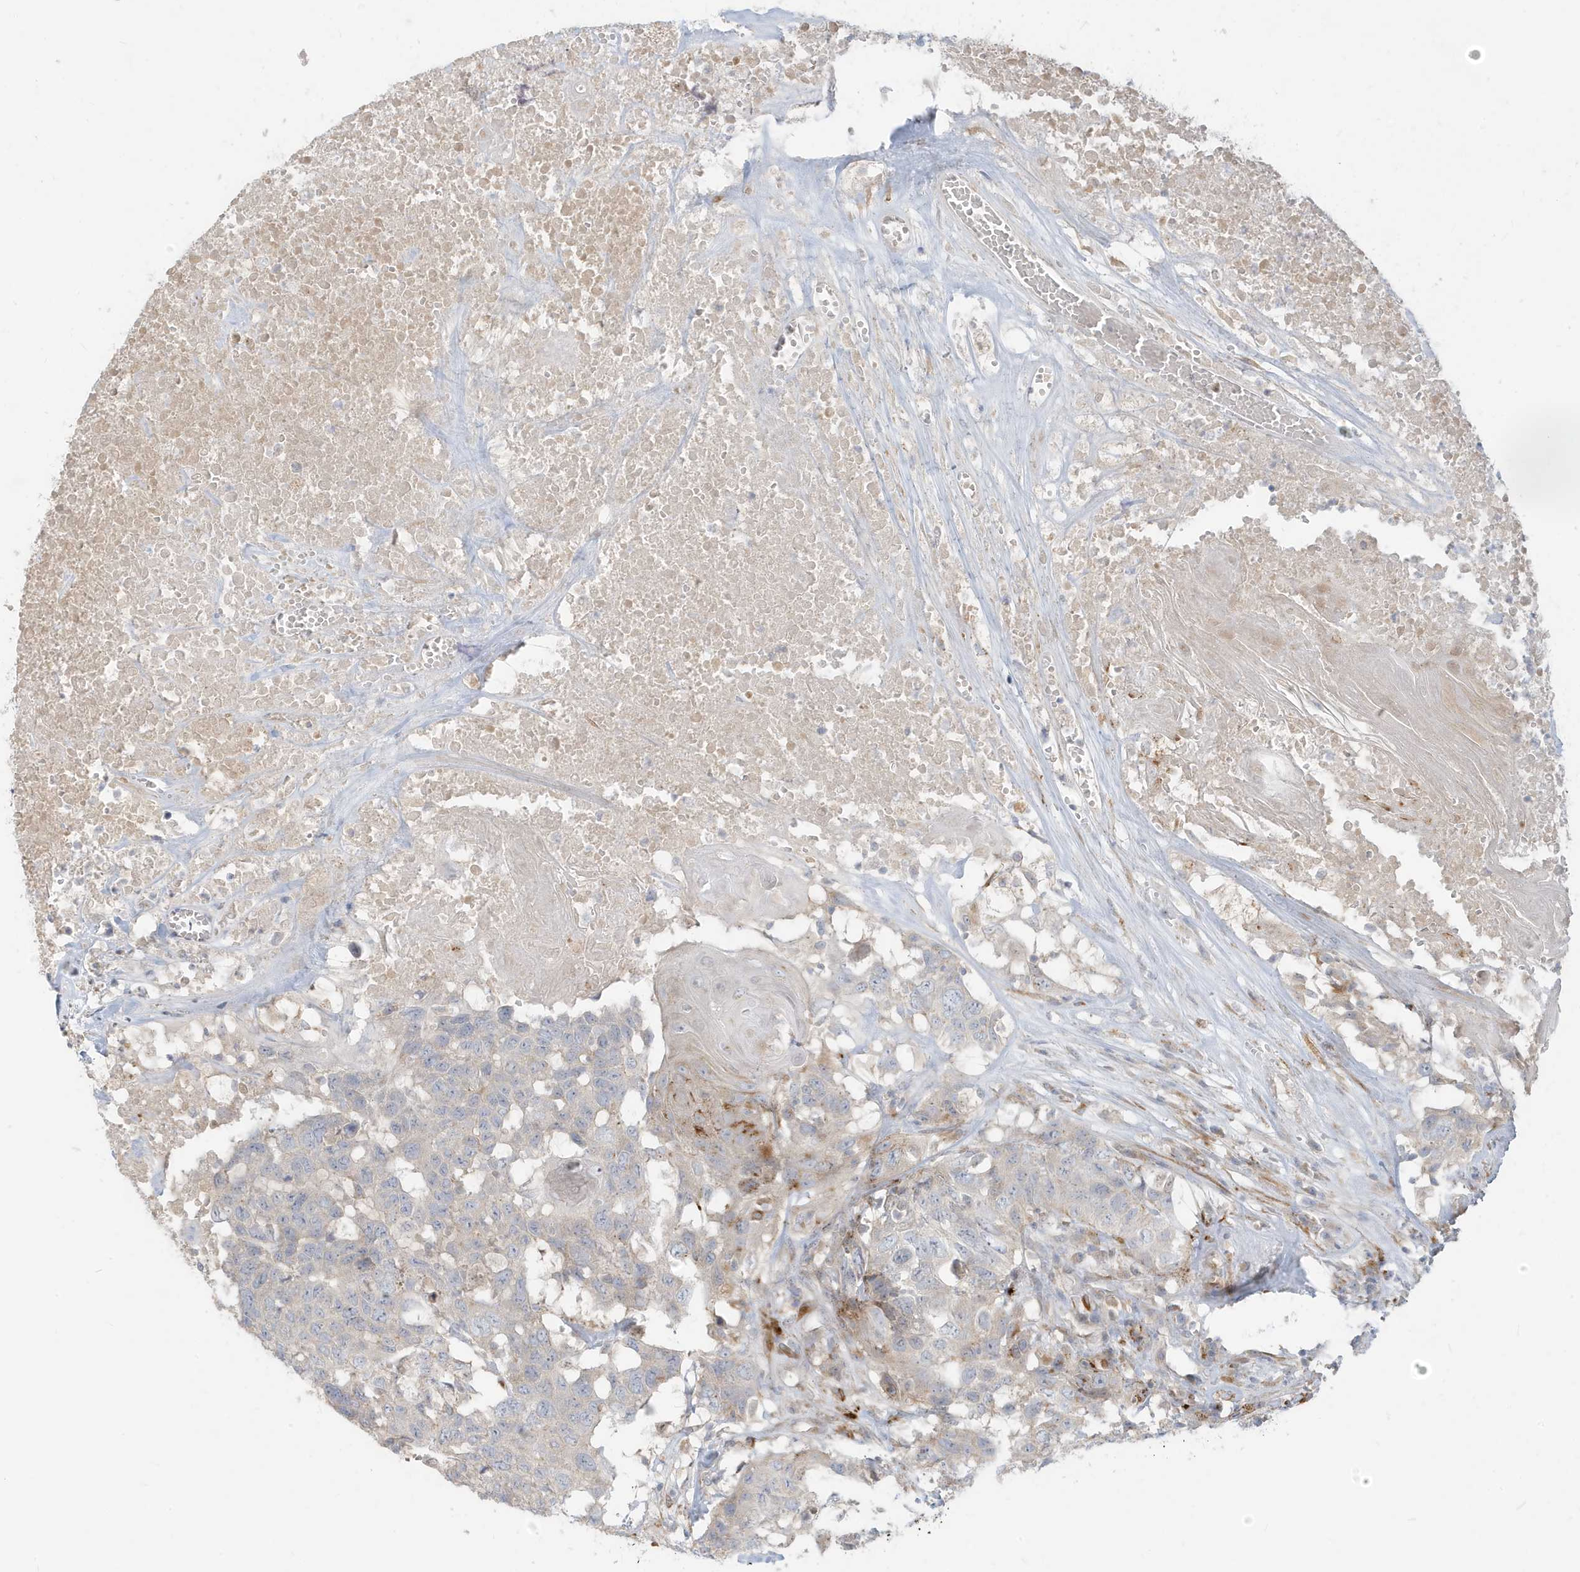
{"staining": {"intensity": "negative", "quantity": "none", "location": "none"}, "tissue": "head and neck cancer", "cell_type": "Tumor cells", "image_type": "cancer", "snomed": [{"axis": "morphology", "description": "Squamous cell carcinoma, NOS"}, {"axis": "topography", "description": "Head-Neck"}], "caption": "IHC of head and neck cancer (squamous cell carcinoma) reveals no positivity in tumor cells. The staining was performed using DAB (3,3'-diaminobenzidine) to visualize the protein expression in brown, while the nuclei were stained in blue with hematoxylin (Magnification: 20x).", "gene": "MCOLN1", "patient": {"sex": "male", "age": 66}}